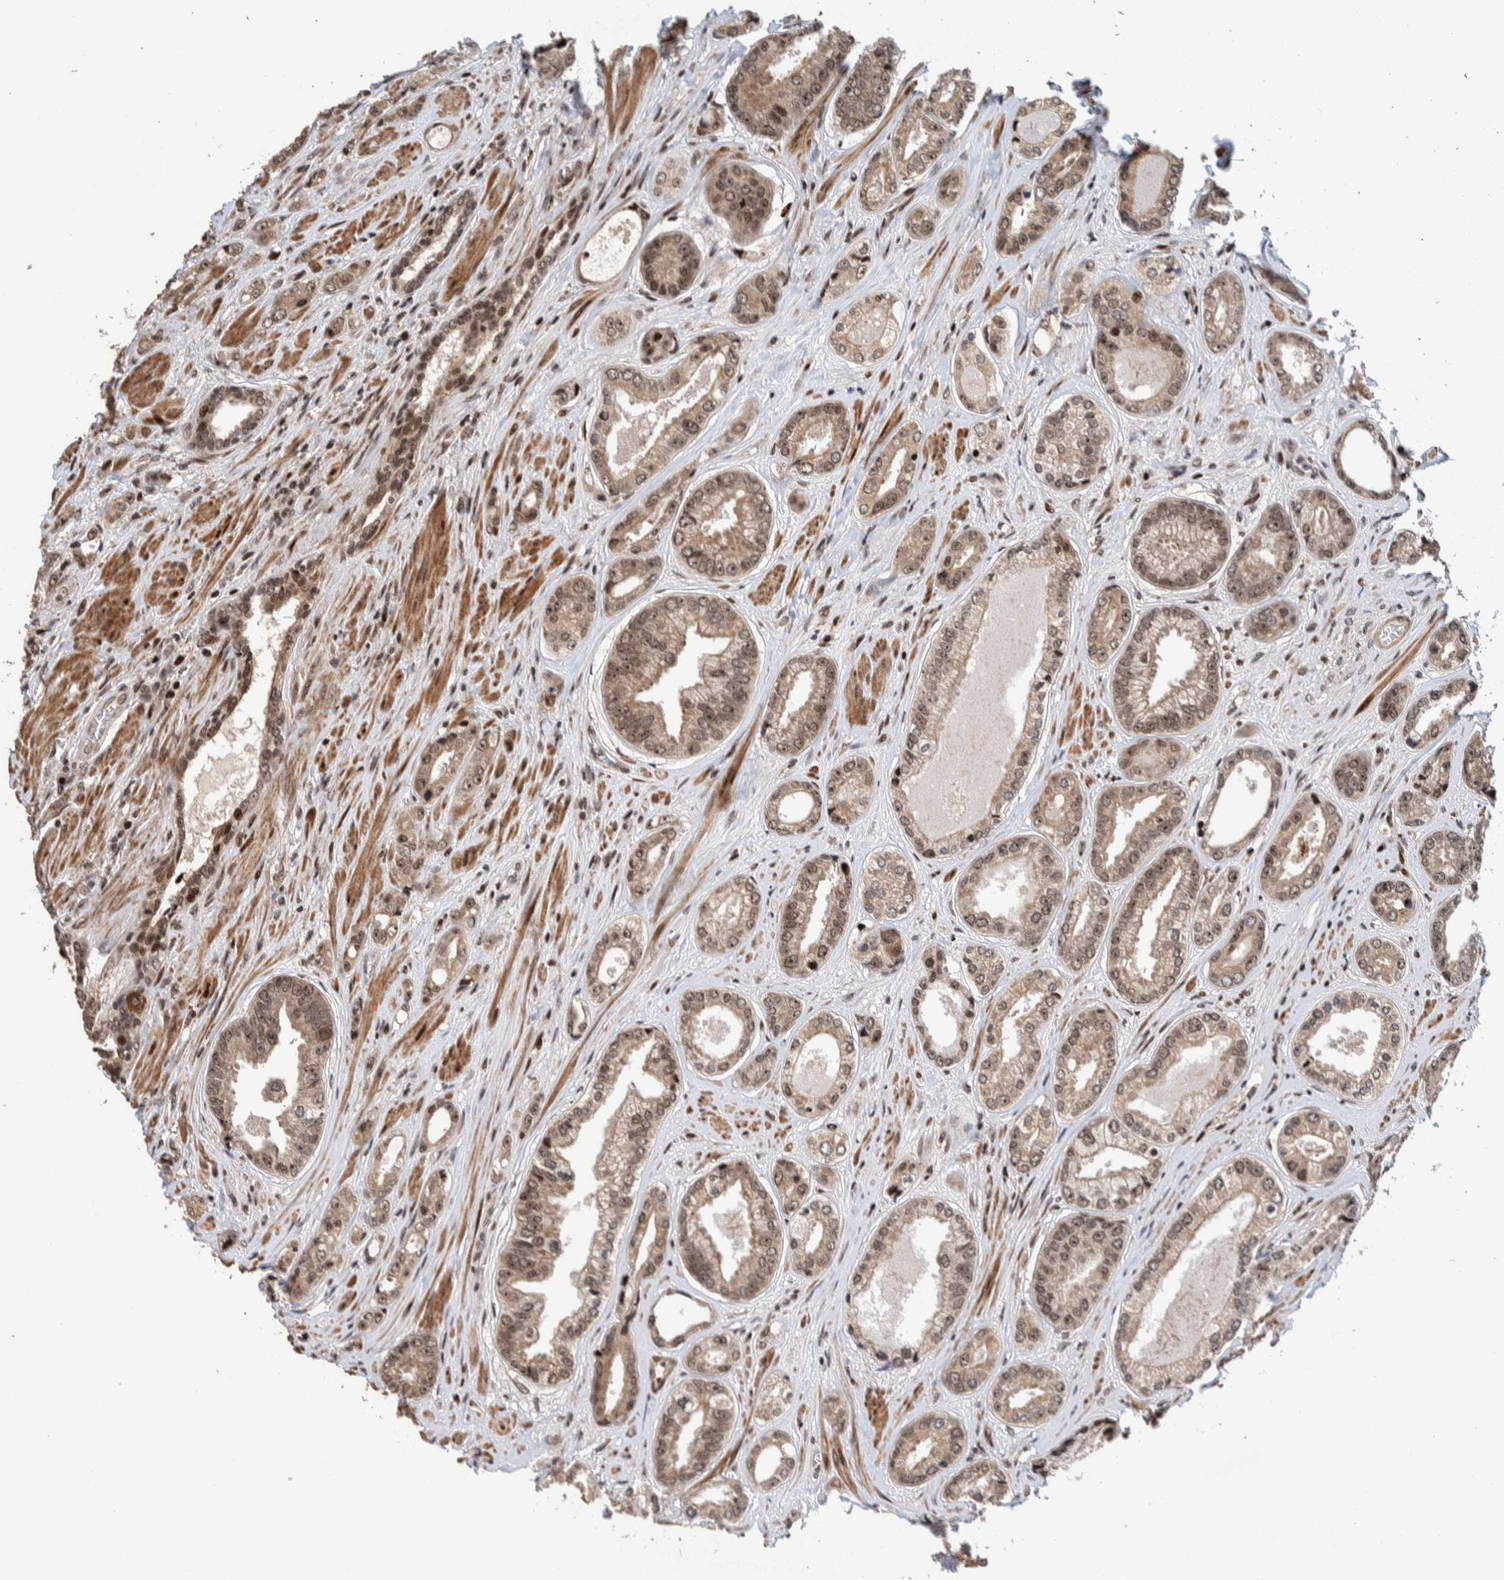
{"staining": {"intensity": "moderate", "quantity": ">75%", "location": "nuclear"}, "tissue": "prostate cancer", "cell_type": "Tumor cells", "image_type": "cancer", "snomed": [{"axis": "morphology", "description": "Adenocarcinoma, High grade"}, {"axis": "topography", "description": "Prostate"}], "caption": "Immunohistochemistry staining of adenocarcinoma (high-grade) (prostate), which shows medium levels of moderate nuclear expression in approximately >75% of tumor cells indicating moderate nuclear protein staining. The staining was performed using DAB (3,3'-diaminobenzidine) (brown) for protein detection and nuclei were counterstained in hematoxylin (blue).", "gene": "CHD4", "patient": {"sex": "male", "age": 61}}